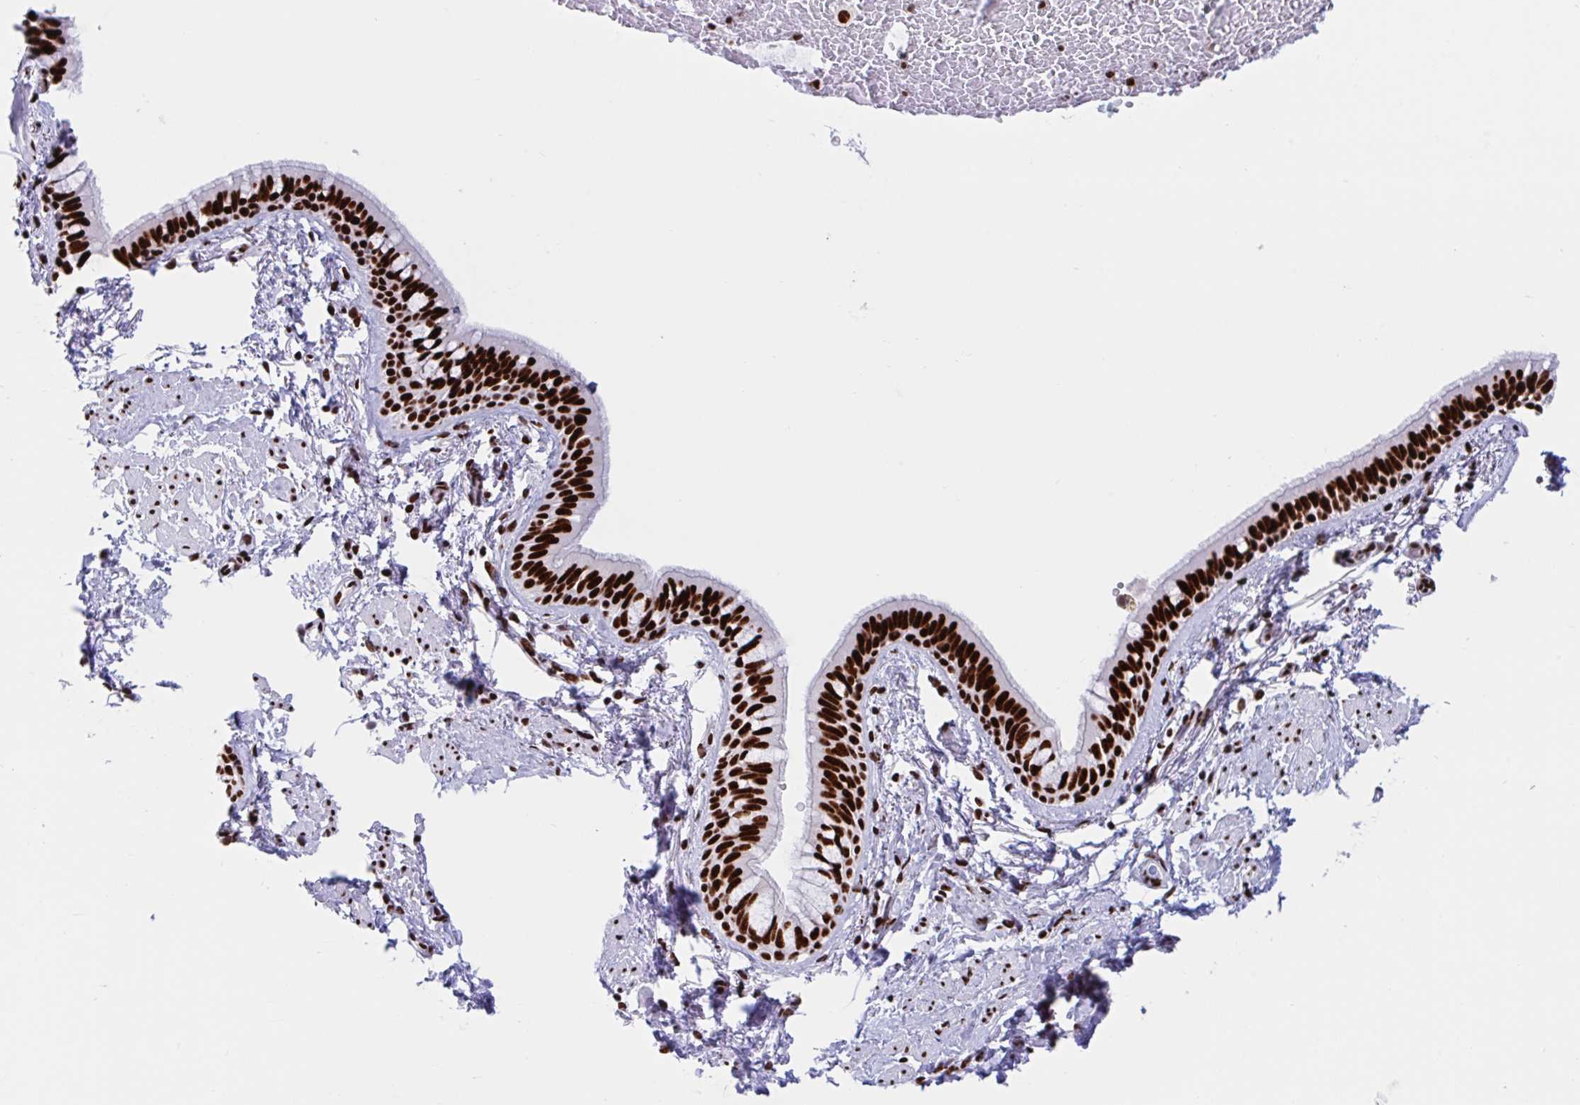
{"staining": {"intensity": "strong", "quantity": ">75%", "location": "nuclear"}, "tissue": "bronchus", "cell_type": "Respiratory epithelial cells", "image_type": "normal", "snomed": [{"axis": "morphology", "description": "Normal tissue, NOS"}, {"axis": "topography", "description": "Lymph node"}, {"axis": "topography", "description": "Cartilage tissue"}, {"axis": "topography", "description": "Bronchus"}], "caption": "A brown stain shows strong nuclear positivity of a protein in respiratory epithelial cells of unremarkable human bronchus.", "gene": "IKZF2", "patient": {"sex": "female", "age": 70}}